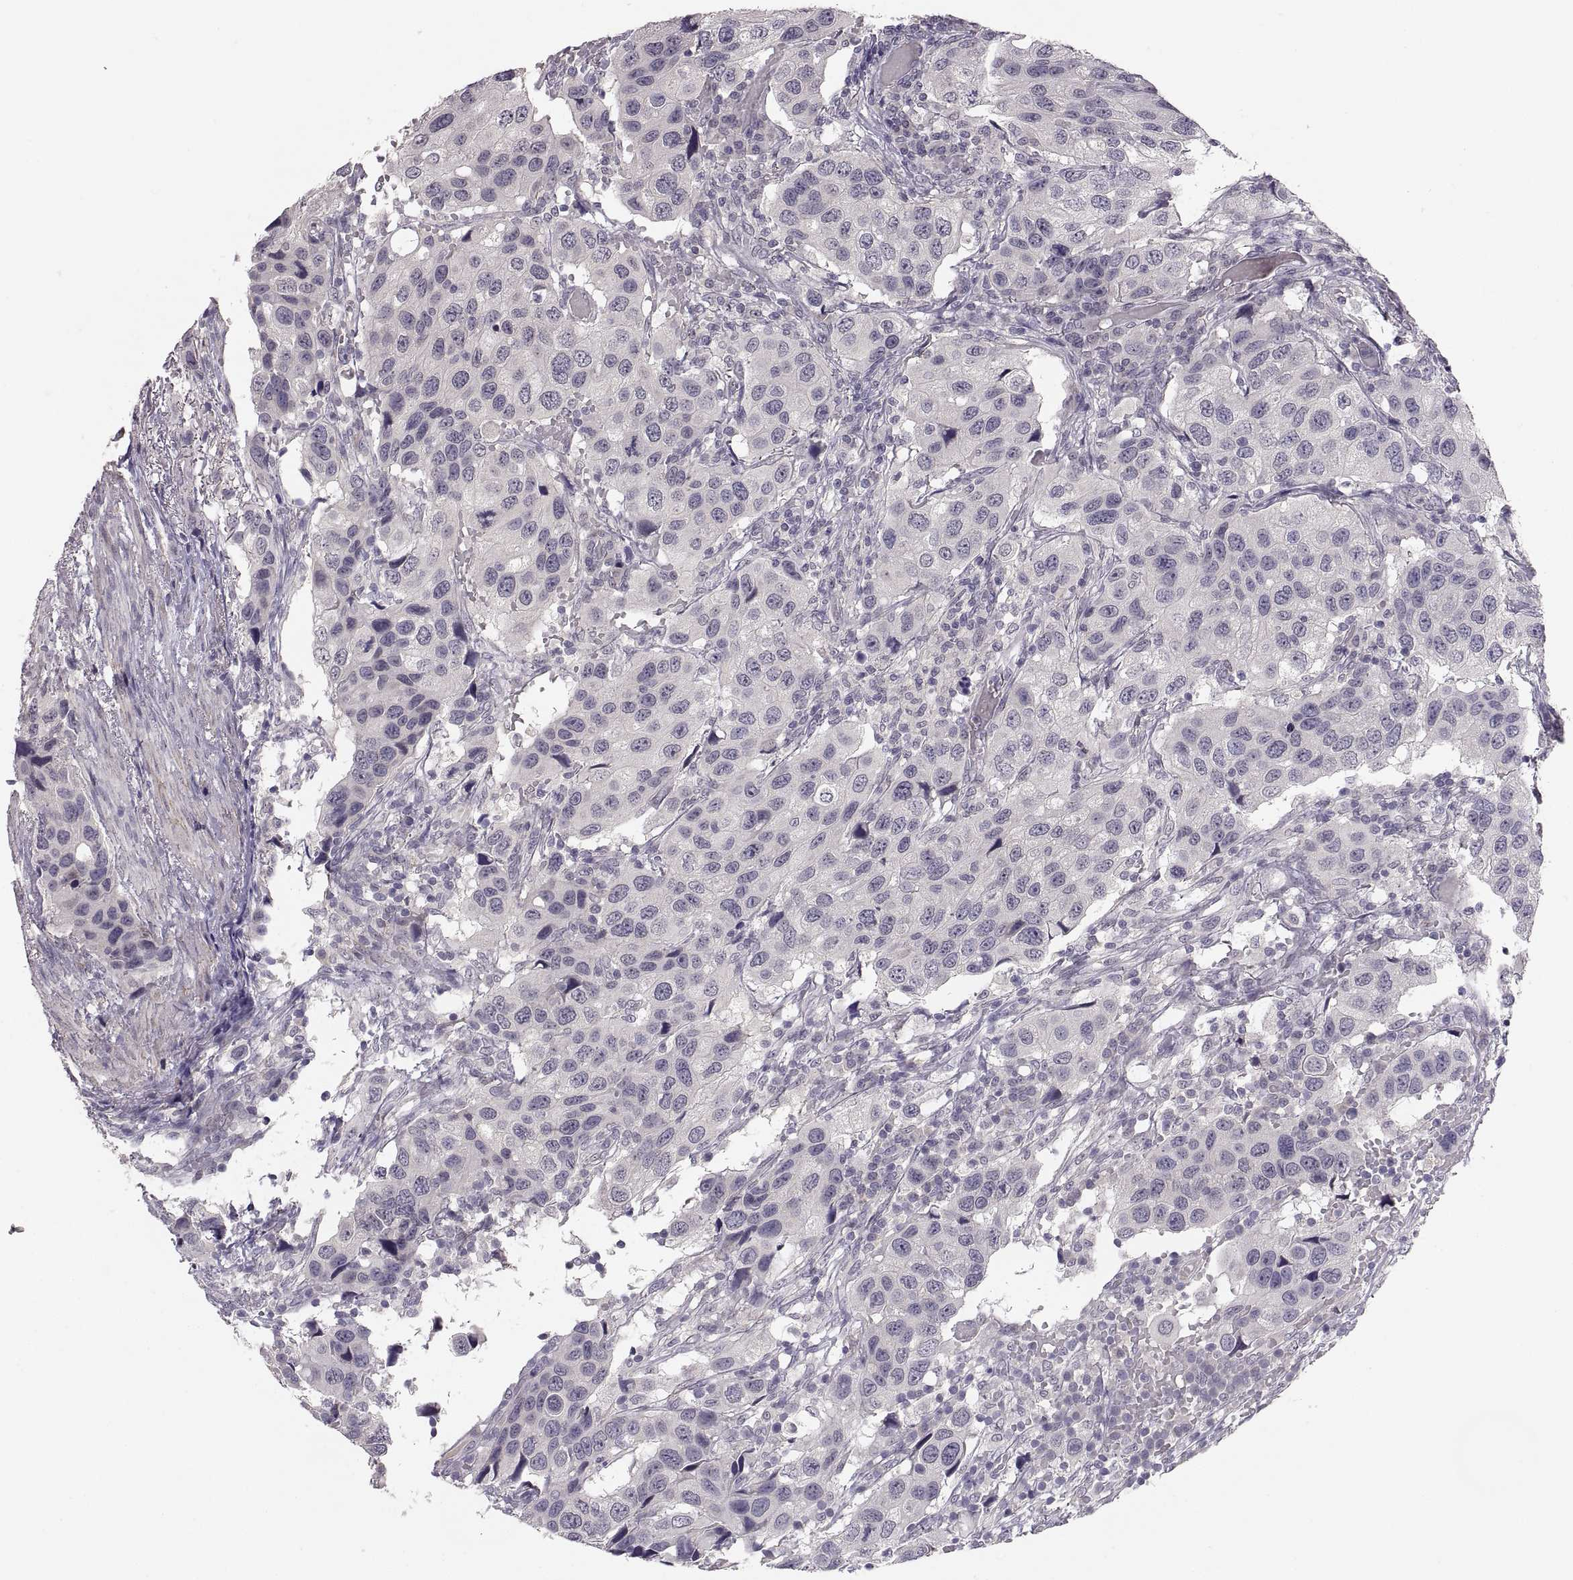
{"staining": {"intensity": "negative", "quantity": "none", "location": "none"}, "tissue": "urothelial cancer", "cell_type": "Tumor cells", "image_type": "cancer", "snomed": [{"axis": "morphology", "description": "Urothelial carcinoma, High grade"}, {"axis": "topography", "description": "Urinary bladder"}], "caption": "Immunohistochemical staining of human high-grade urothelial carcinoma shows no significant positivity in tumor cells. (IHC, brightfield microscopy, high magnification).", "gene": "CDH2", "patient": {"sex": "male", "age": 79}}